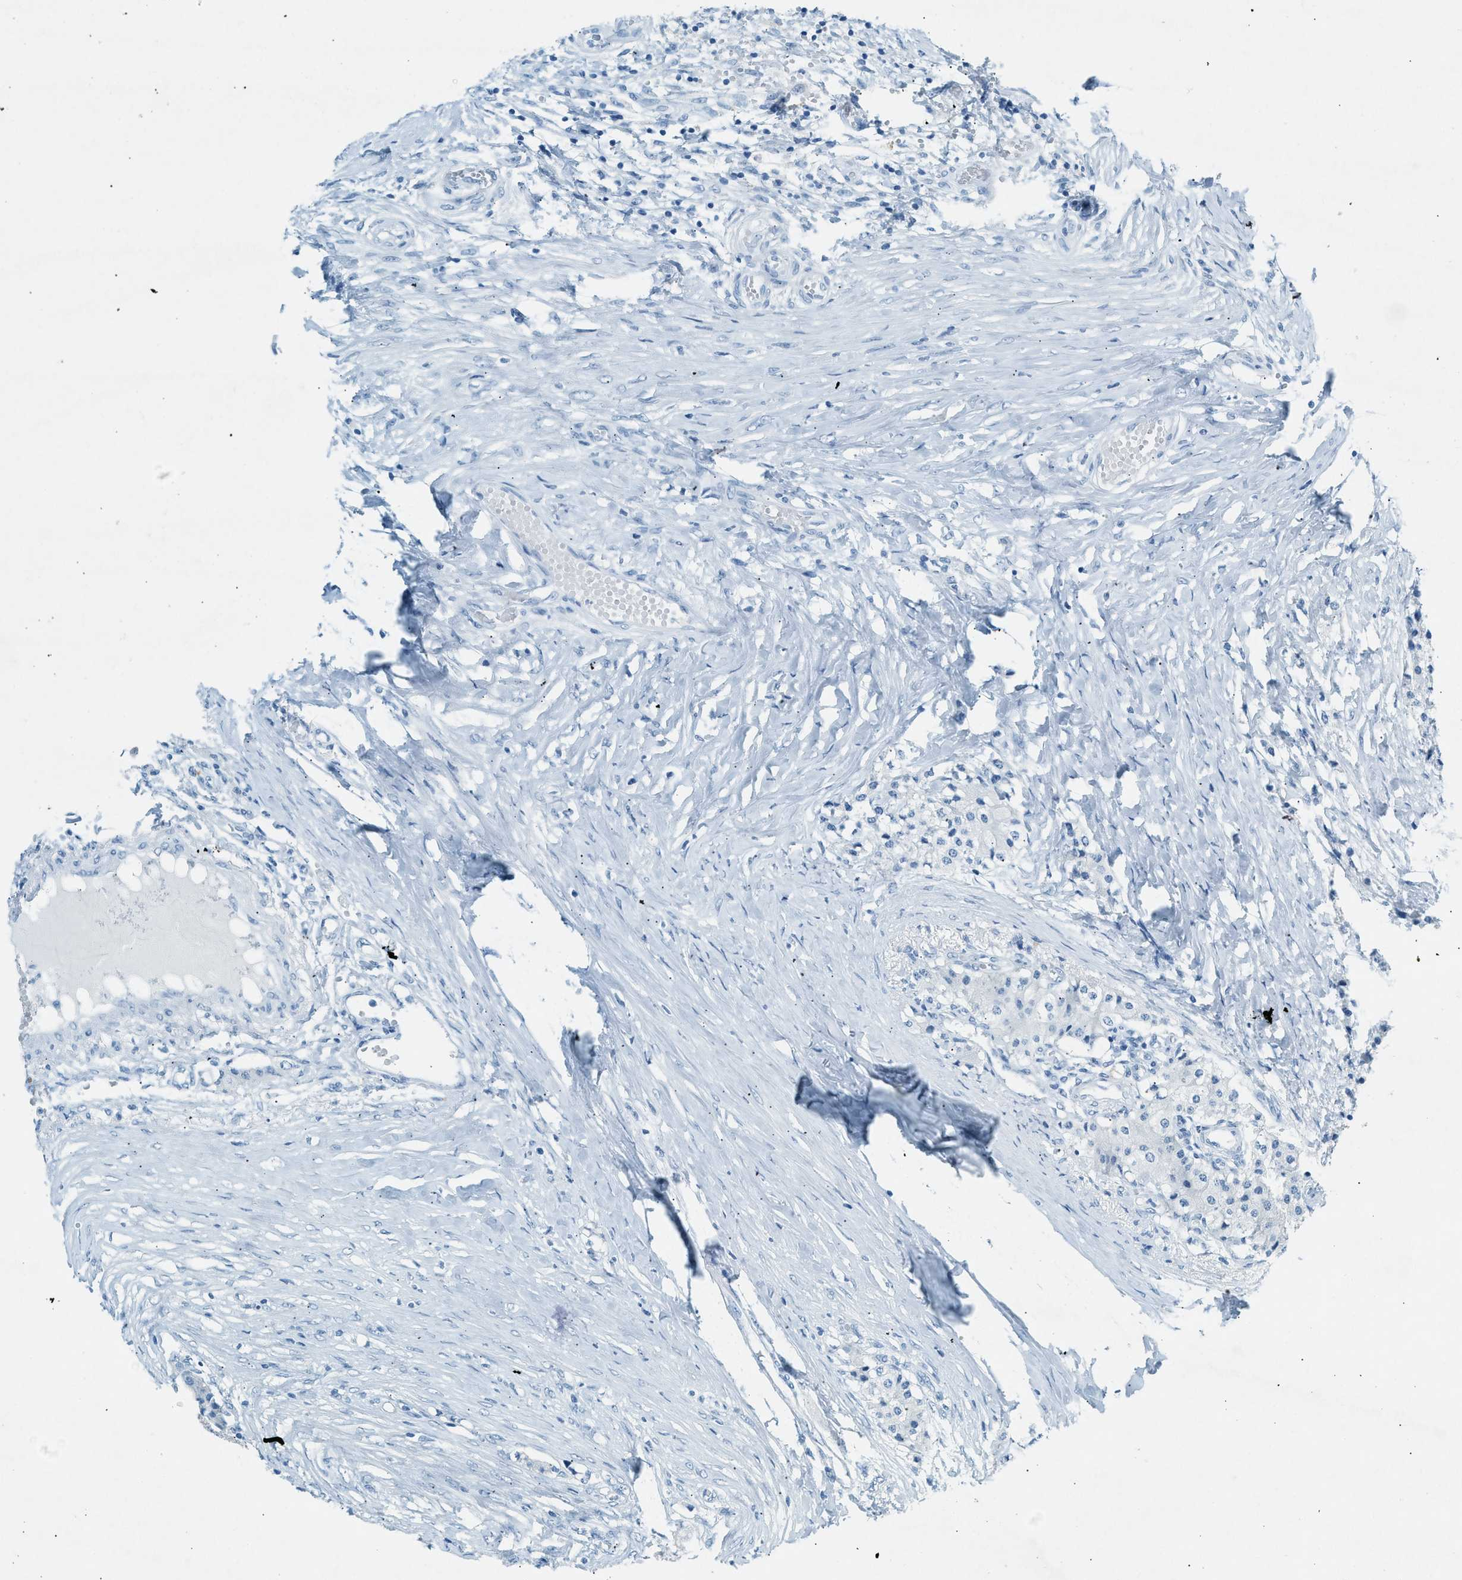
{"staining": {"intensity": "negative", "quantity": "none", "location": "none"}, "tissue": "carcinoid", "cell_type": "Tumor cells", "image_type": "cancer", "snomed": [{"axis": "morphology", "description": "Carcinoid, malignant, NOS"}, {"axis": "topography", "description": "Colon"}], "caption": "The image exhibits no staining of tumor cells in carcinoid (malignant). (DAB immunohistochemistry visualized using brightfield microscopy, high magnification).", "gene": "HHATL", "patient": {"sex": "female", "age": 52}}